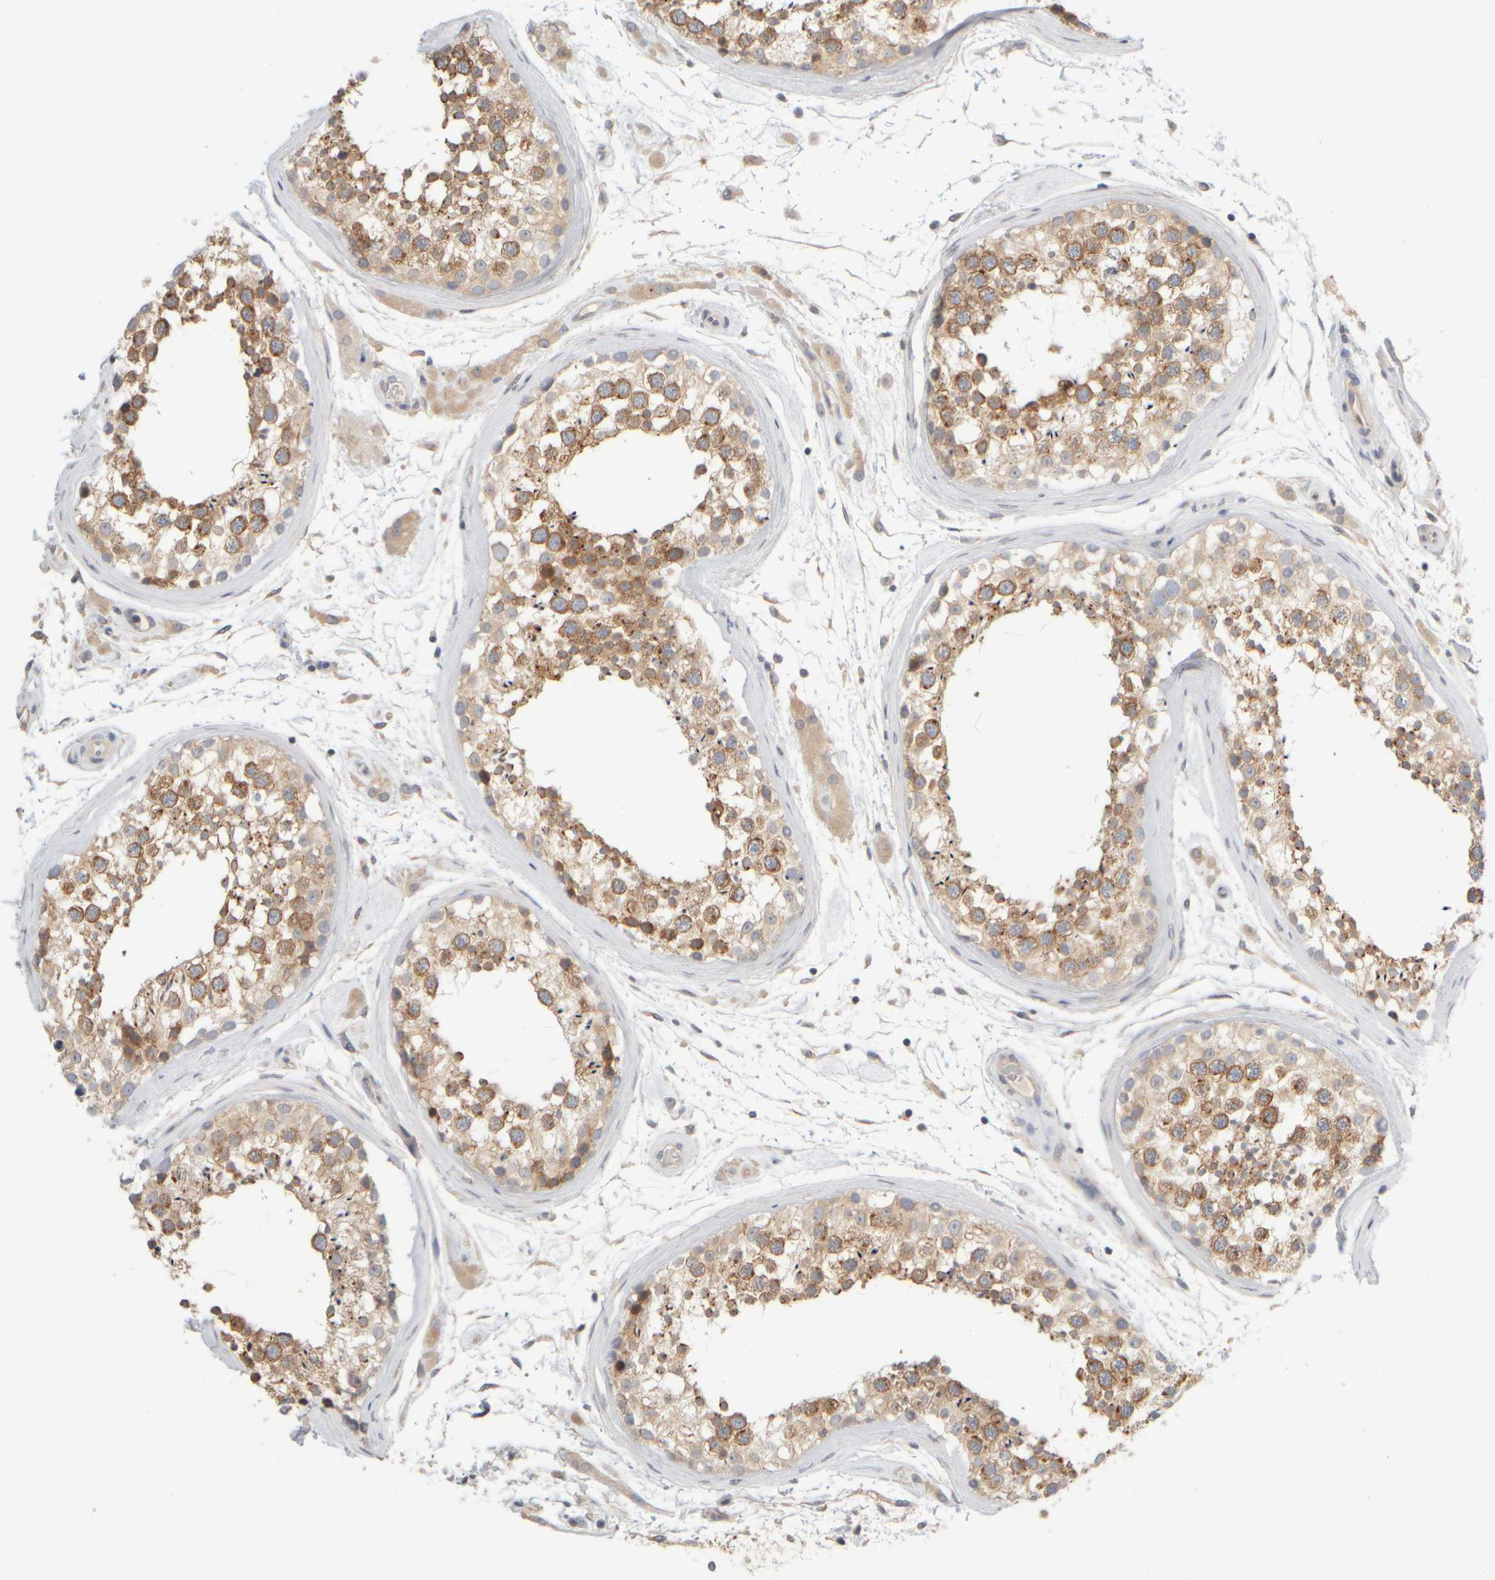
{"staining": {"intensity": "moderate", "quantity": ">75%", "location": "cytoplasmic/membranous"}, "tissue": "testis", "cell_type": "Cells in seminiferous ducts", "image_type": "normal", "snomed": [{"axis": "morphology", "description": "Normal tissue, NOS"}, {"axis": "topography", "description": "Testis"}], "caption": "DAB (3,3'-diaminobenzidine) immunohistochemical staining of normal testis reveals moderate cytoplasmic/membranous protein expression in about >75% of cells in seminiferous ducts. The staining is performed using DAB (3,3'-diaminobenzidine) brown chromogen to label protein expression. The nuclei are counter-stained blue using hematoxylin.", "gene": "GOPC", "patient": {"sex": "male", "age": 46}}